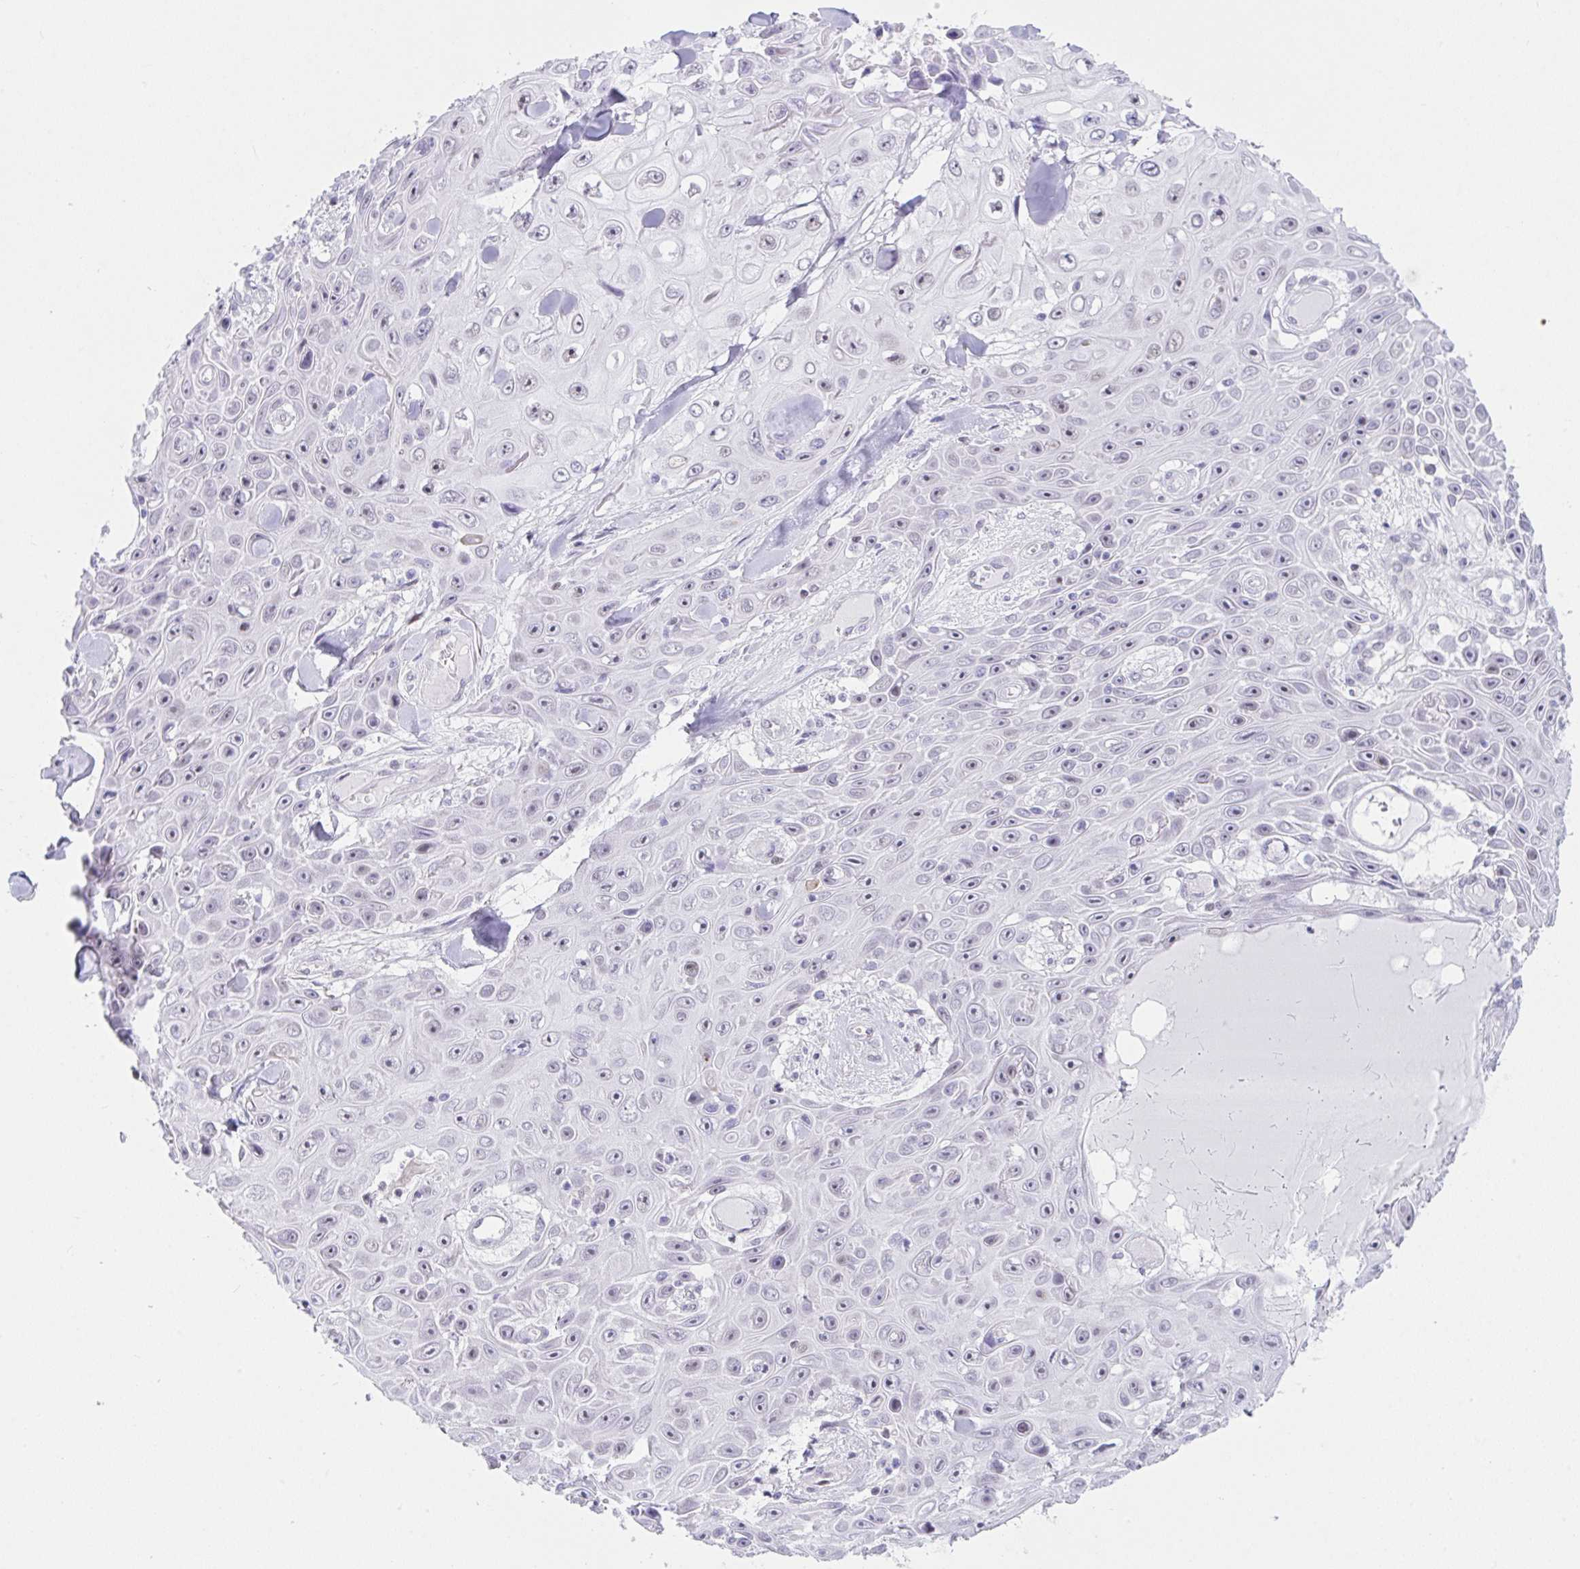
{"staining": {"intensity": "negative", "quantity": "none", "location": "none"}, "tissue": "skin cancer", "cell_type": "Tumor cells", "image_type": "cancer", "snomed": [{"axis": "morphology", "description": "Squamous cell carcinoma, NOS"}, {"axis": "topography", "description": "Skin"}], "caption": "DAB (3,3'-diaminobenzidine) immunohistochemical staining of human skin cancer (squamous cell carcinoma) displays no significant staining in tumor cells.", "gene": "IKZF2", "patient": {"sex": "male", "age": 82}}